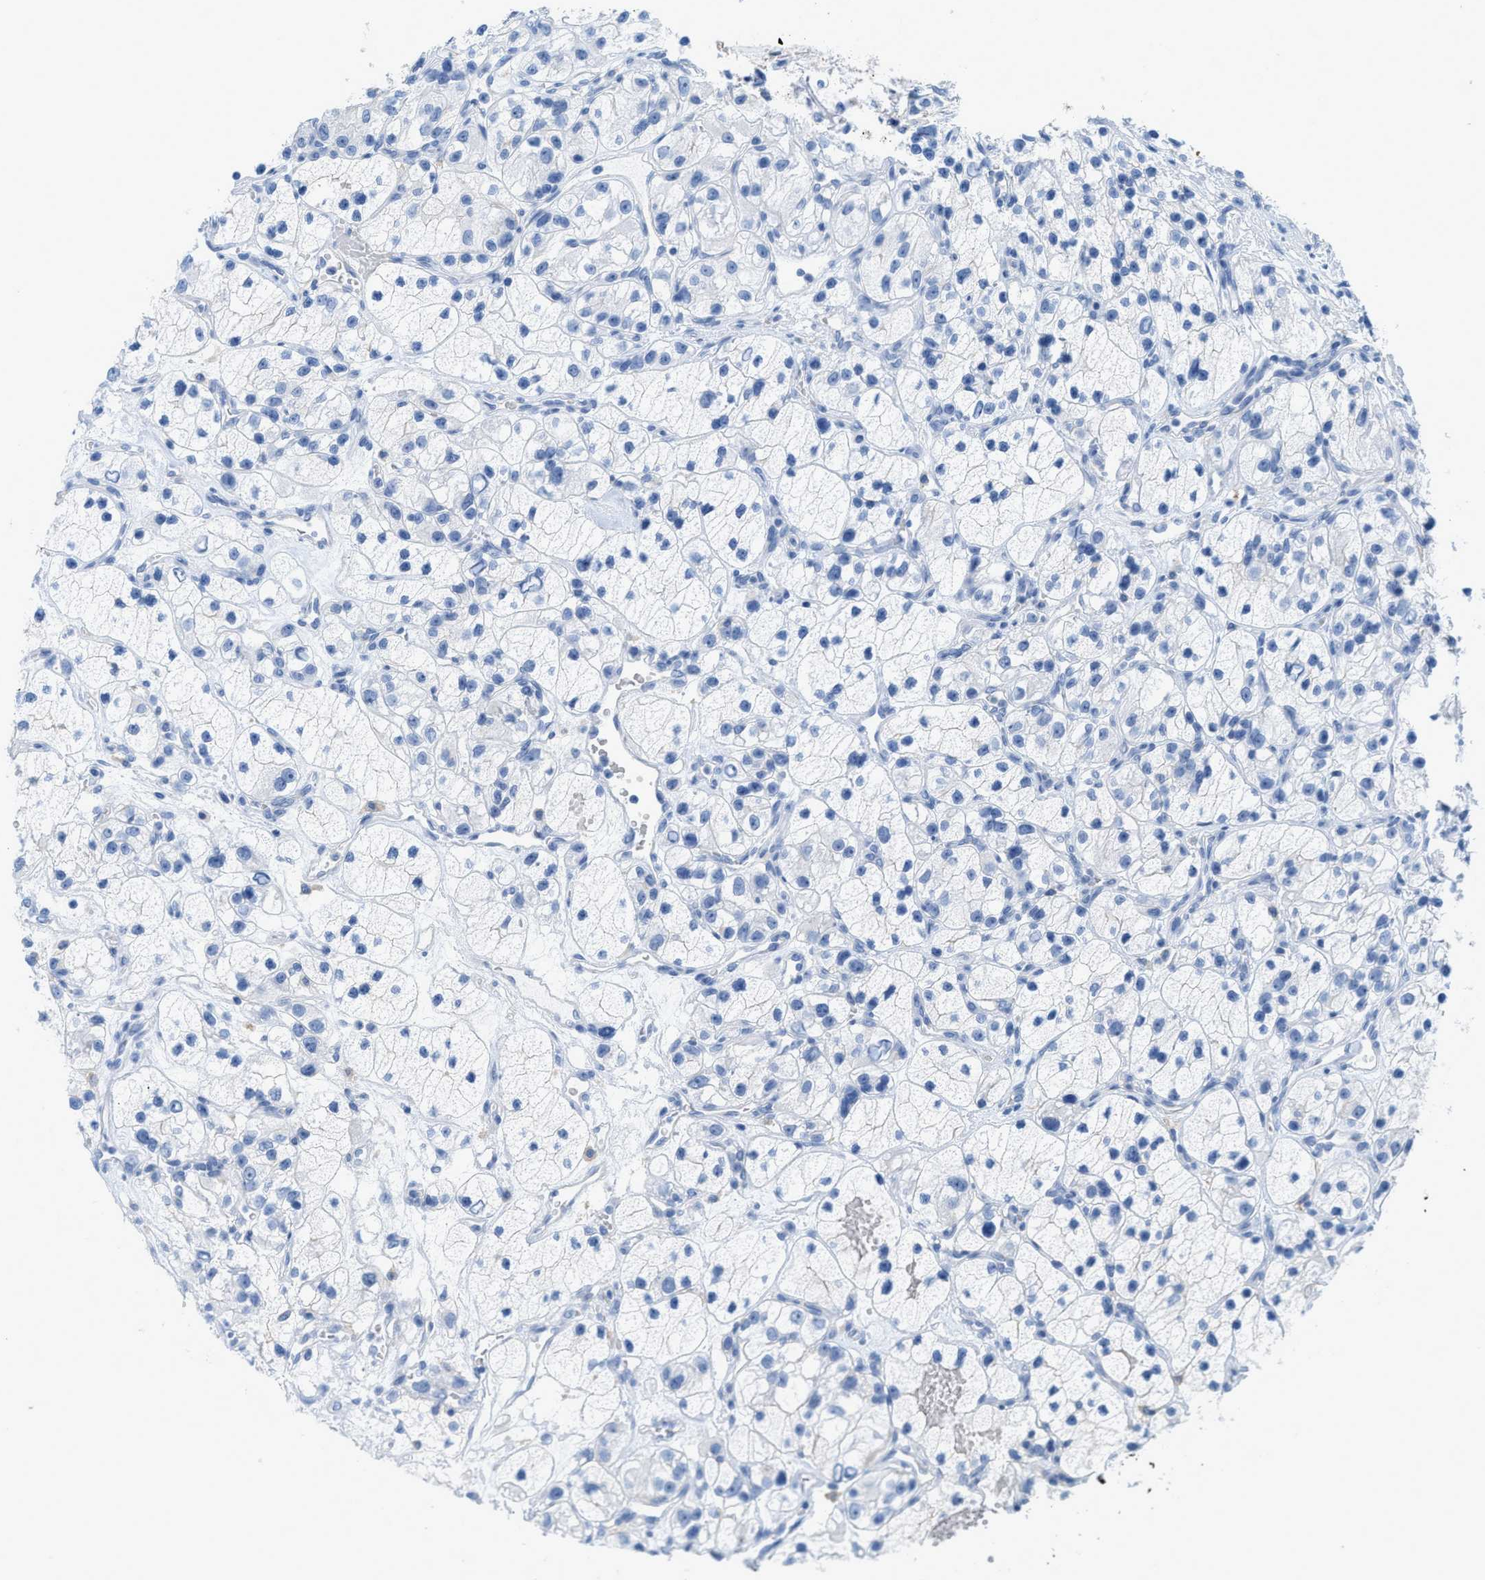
{"staining": {"intensity": "negative", "quantity": "none", "location": "none"}, "tissue": "renal cancer", "cell_type": "Tumor cells", "image_type": "cancer", "snomed": [{"axis": "morphology", "description": "Adenocarcinoma, NOS"}, {"axis": "topography", "description": "Kidney"}], "caption": "A high-resolution image shows immunohistochemistry staining of renal cancer, which demonstrates no significant positivity in tumor cells. (Stains: DAB immunohistochemistry (IHC) with hematoxylin counter stain, Microscopy: brightfield microscopy at high magnification).", "gene": "SLC3A2", "patient": {"sex": "female", "age": 57}}